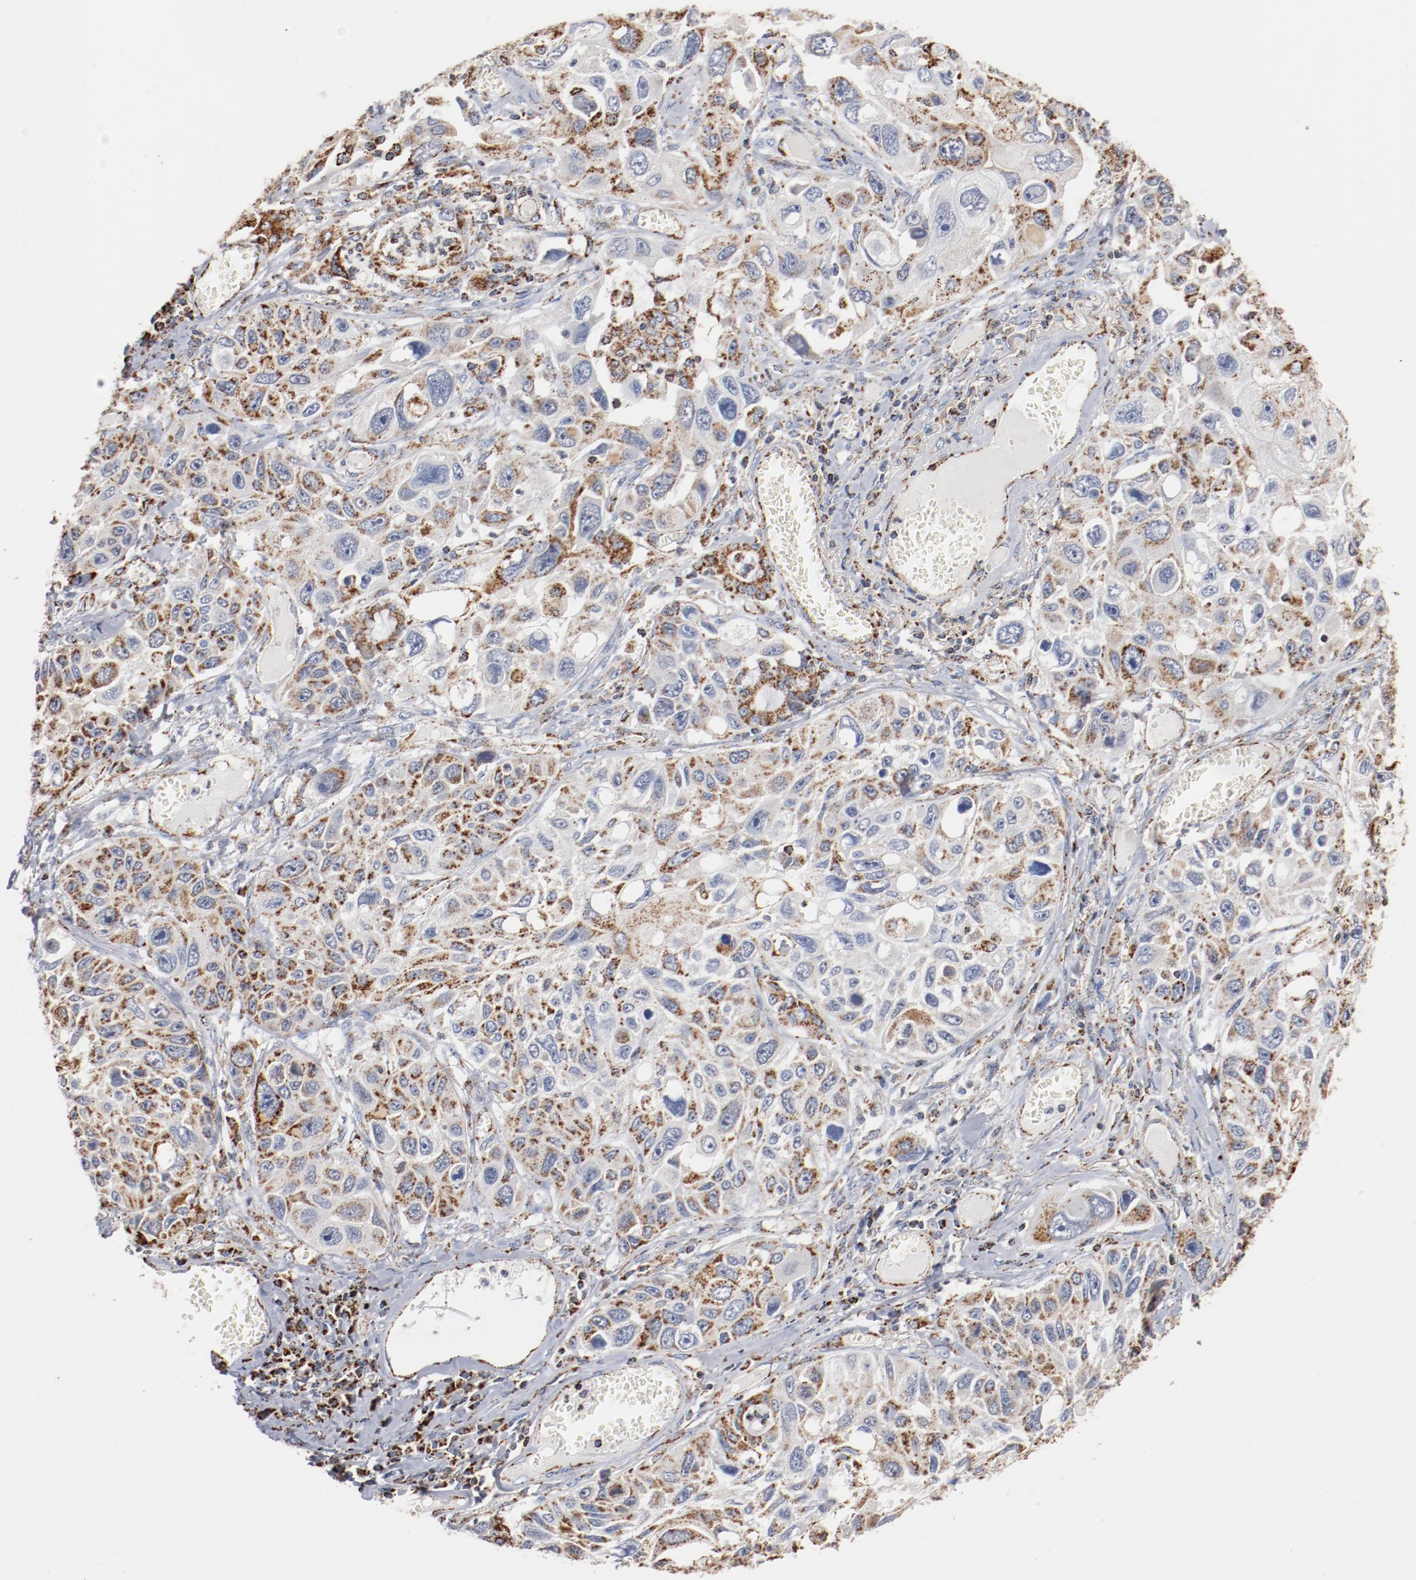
{"staining": {"intensity": "moderate", "quantity": ">75%", "location": "cytoplasmic/membranous"}, "tissue": "lung cancer", "cell_type": "Tumor cells", "image_type": "cancer", "snomed": [{"axis": "morphology", "description": "Squamous cell carcinoma, NOS"}, {"axis": "topography", "description": "Lung"}], "caption": "An image of human lung squamous cell carcinoma stained for a protein shows moderate cytoplasmic/membranous brown staining in tumor cells.", "gene": "NDUFS4", "patient": {"sex": "male", "age": 71}}